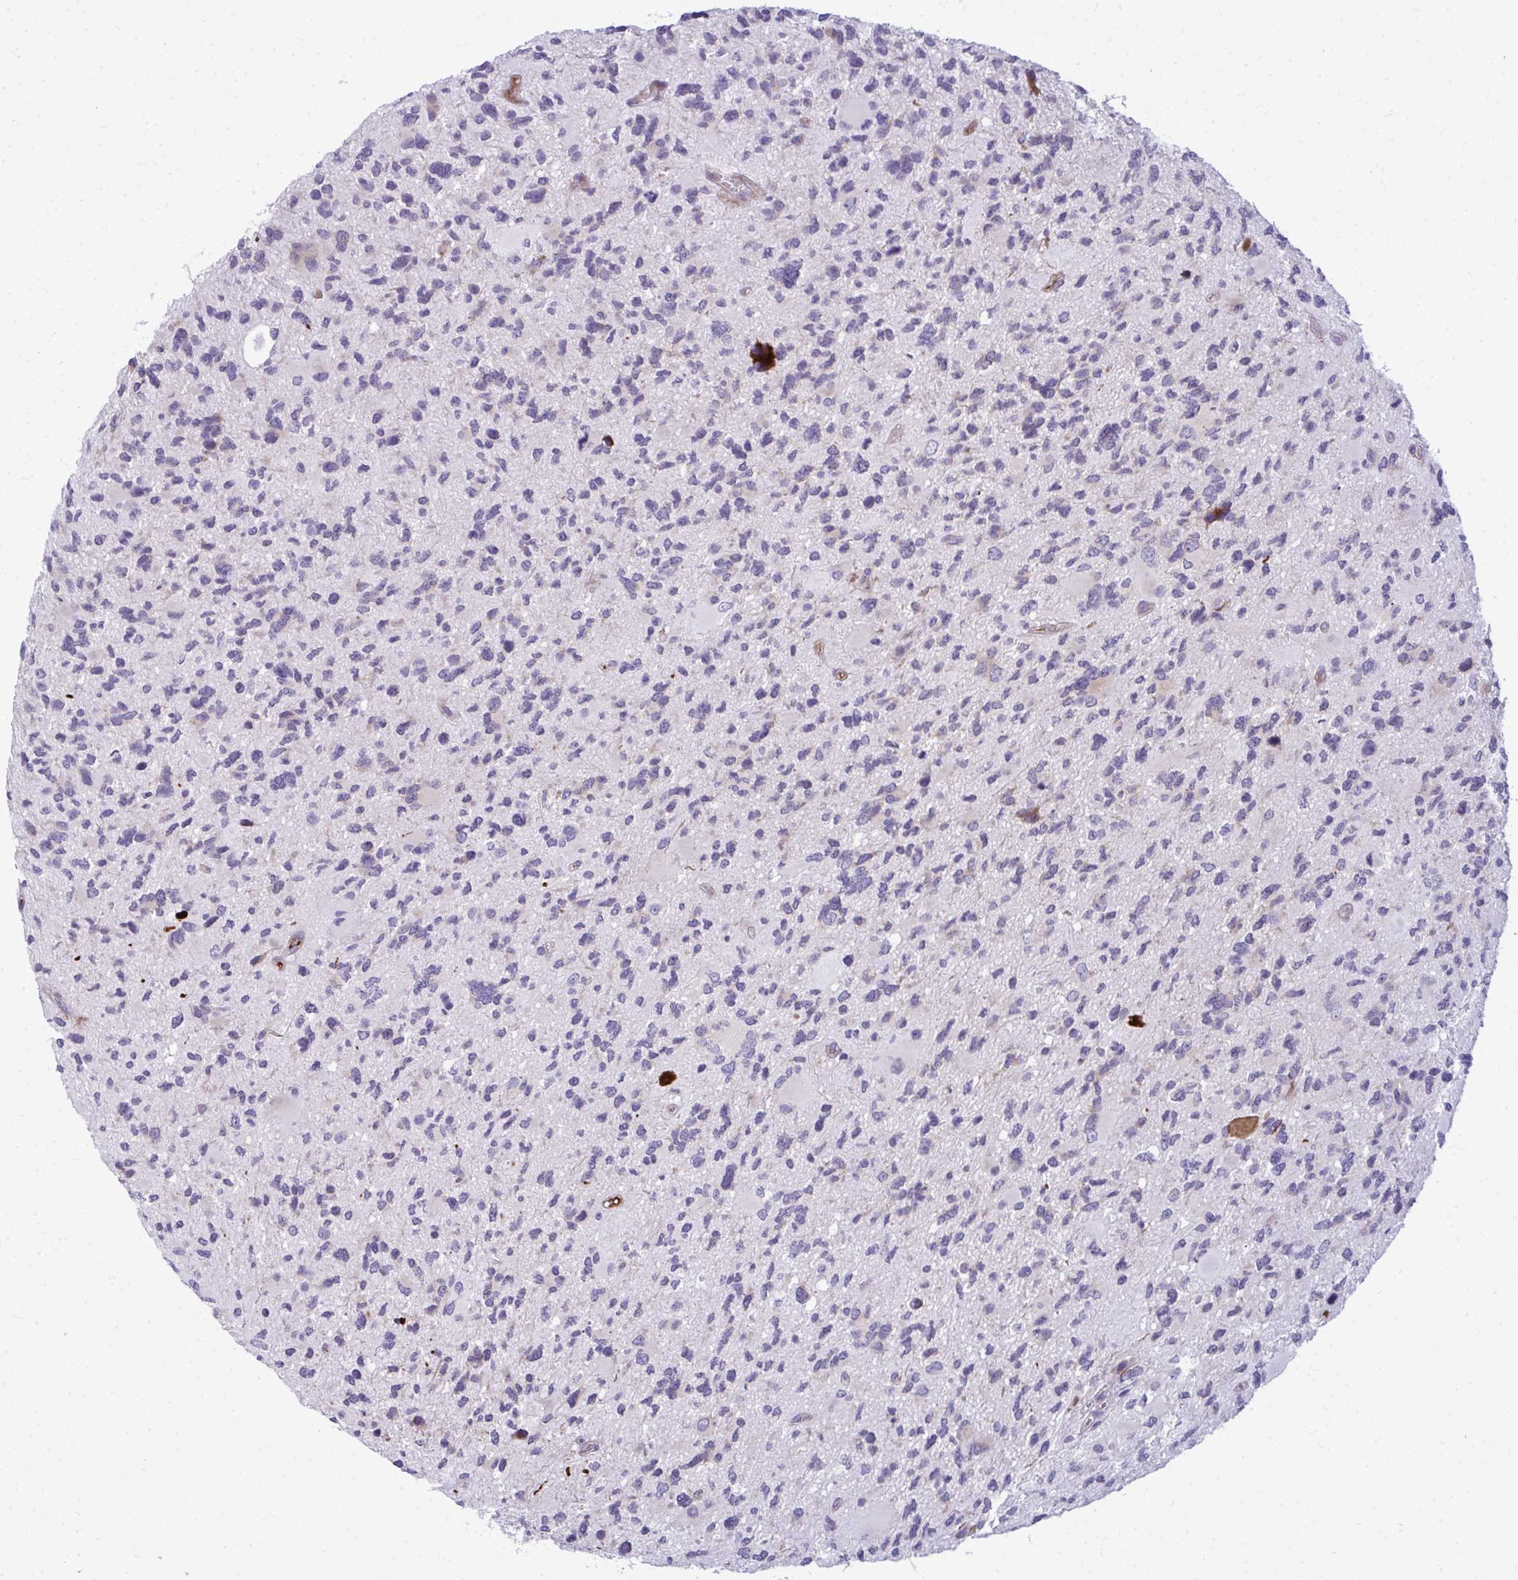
{"staining": {"intensity": "negative", "quantity": "none", "location": "none"}, "tissue": "glioma", "cell_type": "Tumor cells", "image_type": "cancer", "snomed": [{"axis": "morphology", "description": "Glioma, malignant, High grade"}, {"axis": "topography", "description": "Brain"}], "caption": "Tumor cells show no significant expression in malignant glioma (high-grade).", "gene": "GFPT2", "patient": {"sex": "female", "age": 11}}